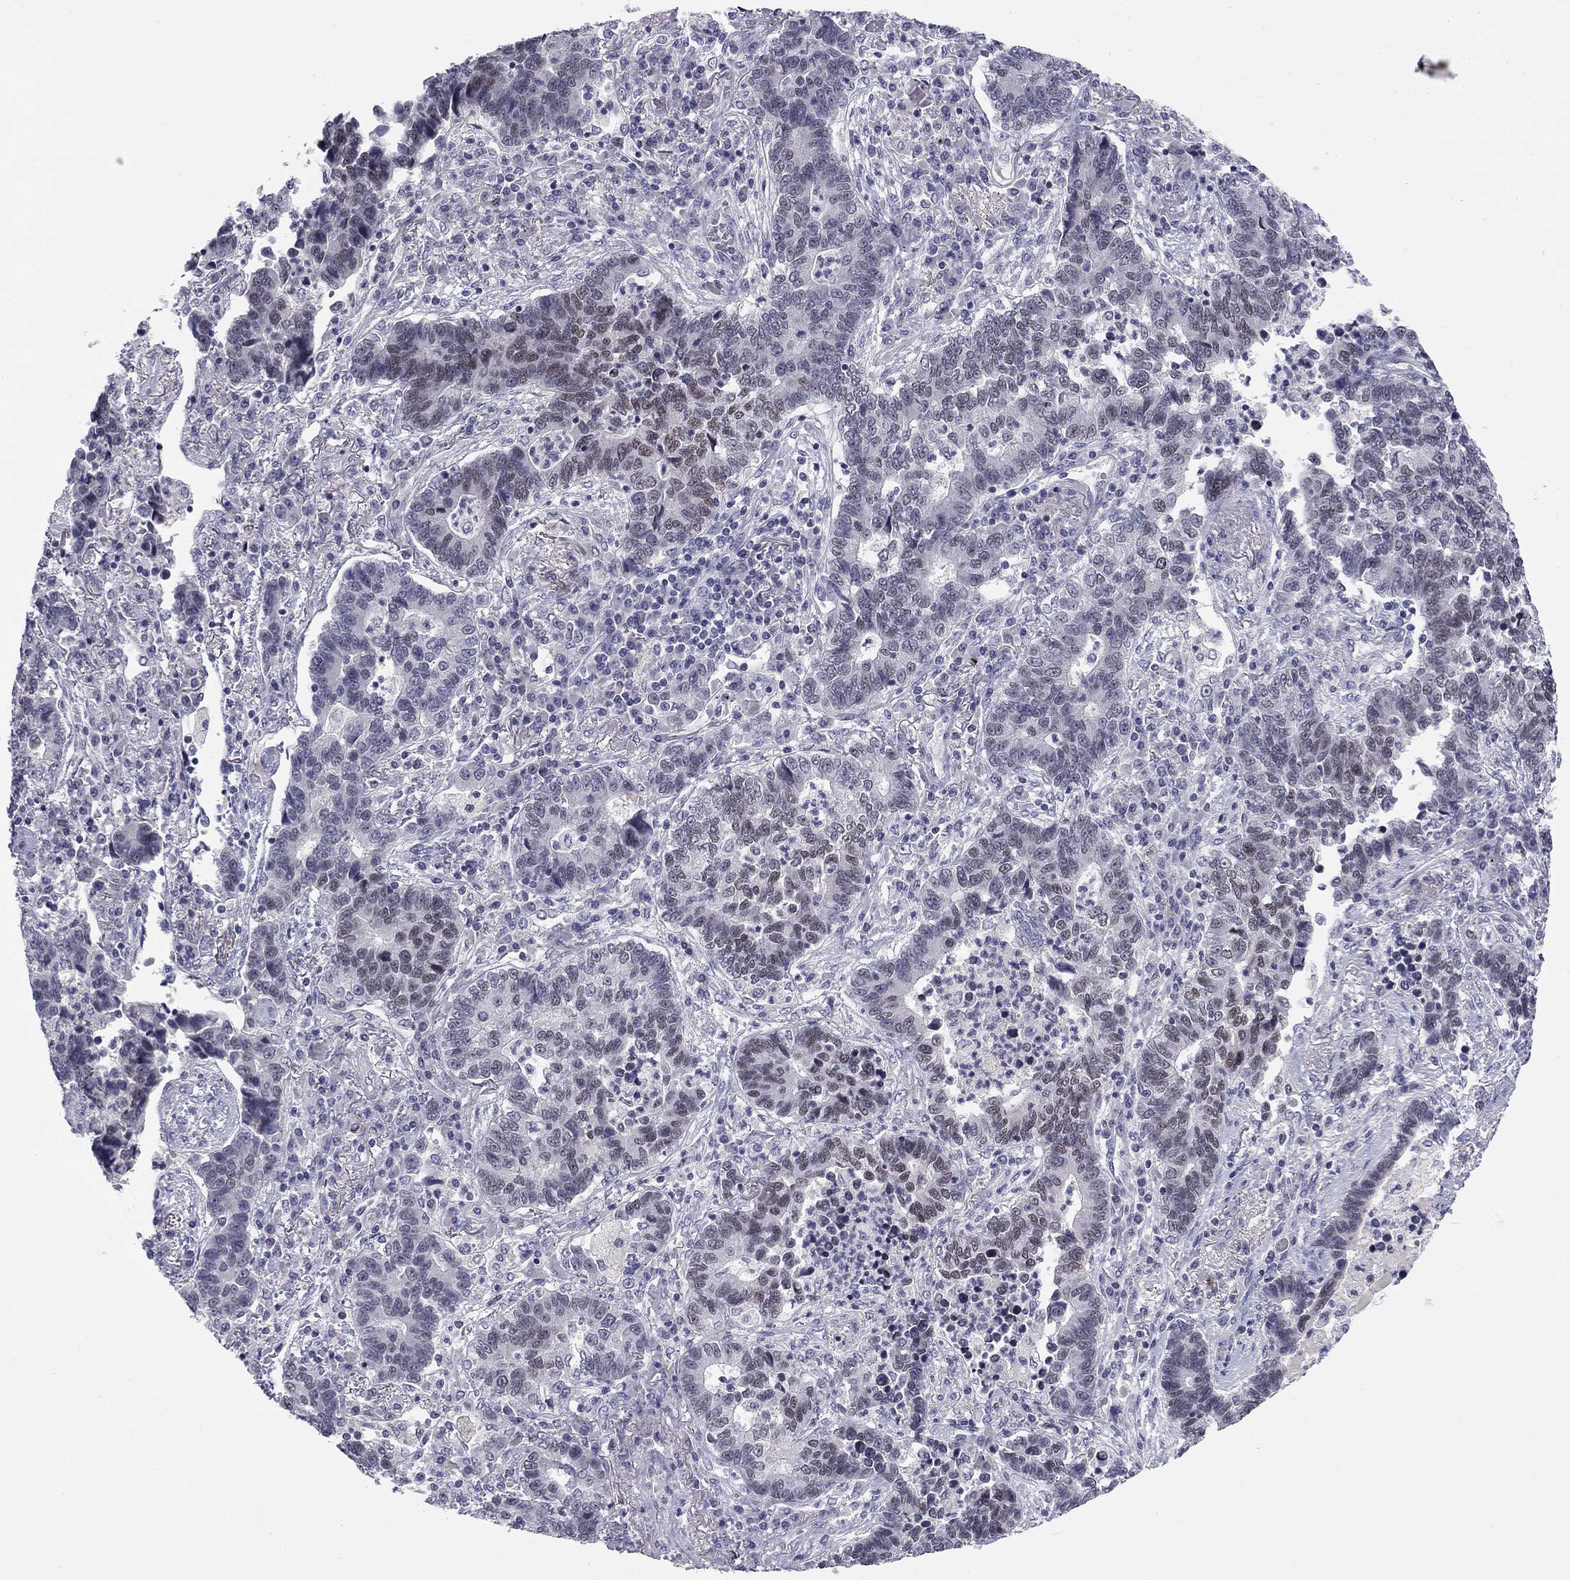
{"staining": {"intensity": "weak", "quantity": "<25%", "location": "nuclear"}, "tissue": "lung cancer", "cell_type": "Tumor cells", "image_type": "cancer", "snomed": [{"axis": "morphology", "description": "Adenocarcinoma, NOS"}, {"axis": "topography", "description": "Lung"}], "caption": "Tumor cells are negative for protein expression in human adenocarcinoma (lung).", "gene": "TFAP2B", "patient": {"sex": "female", "age": 57}}